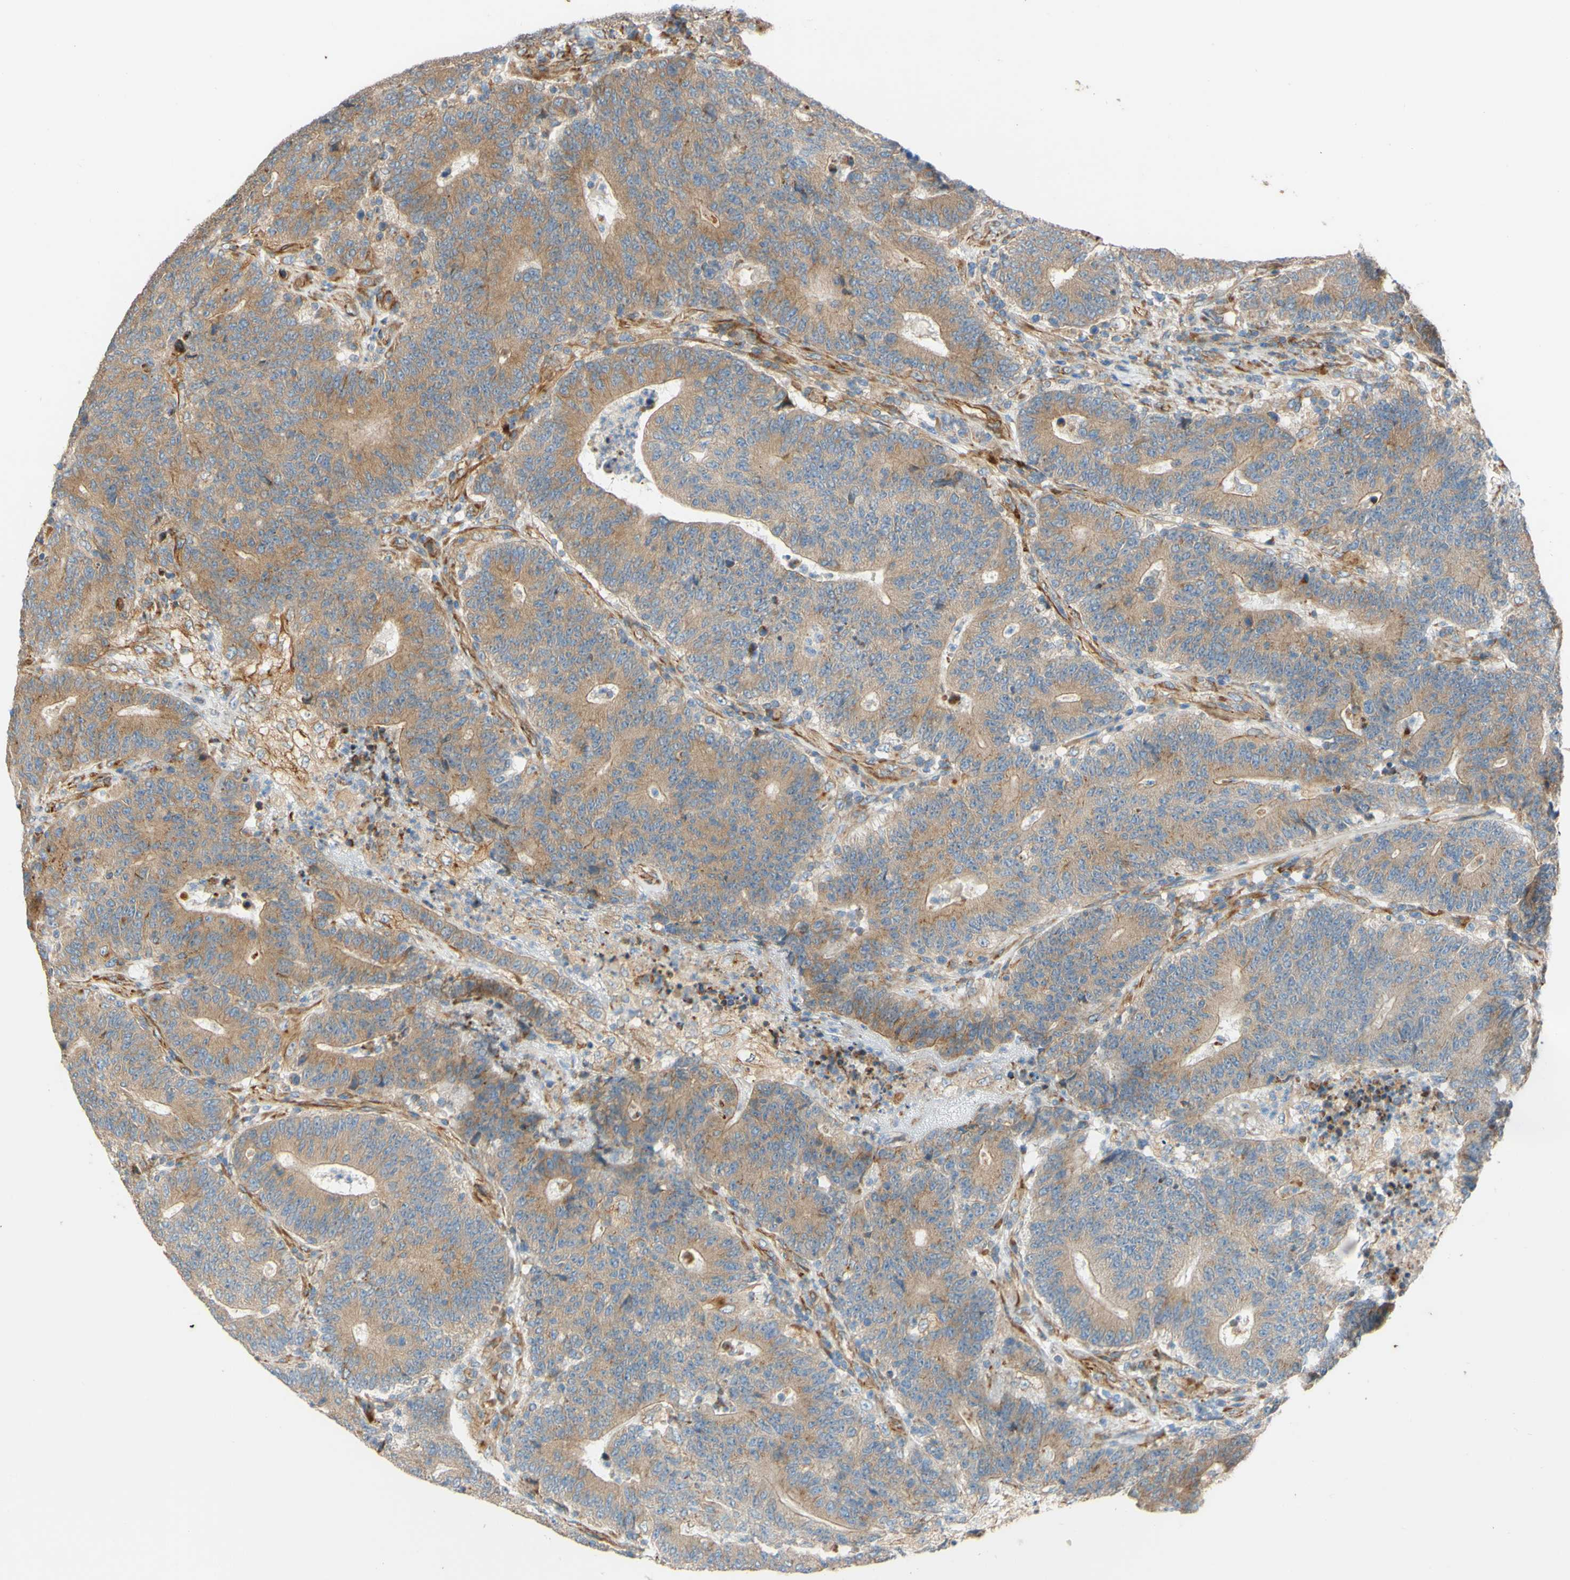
{"staining": {"intensity": "moderate", "quantity": ">75%", "location": "cytoplasmic/membranous"}, "tissue": "colorectal cancer", "cell_type": "Tumor cells", "image_type": "cancer", "snomed": [{"axis": "morphology", "description": "Normal tissue, NOS"}, {"axis": "morphology", "description": "Adenocarcinoma, NOS"}, {"axis": "topography", "description": "Colon"}], "caption": "Immunohistochemistry micrograph of colorectal adenocarcinoma stained for a protein (brown), which demonstrates medium levels of moderate cytoplasmic/membranous positivity in approximately >75% of tumor cells.", "gene": "C1orf43", "patient": {"sex": "female", "age": 75}}